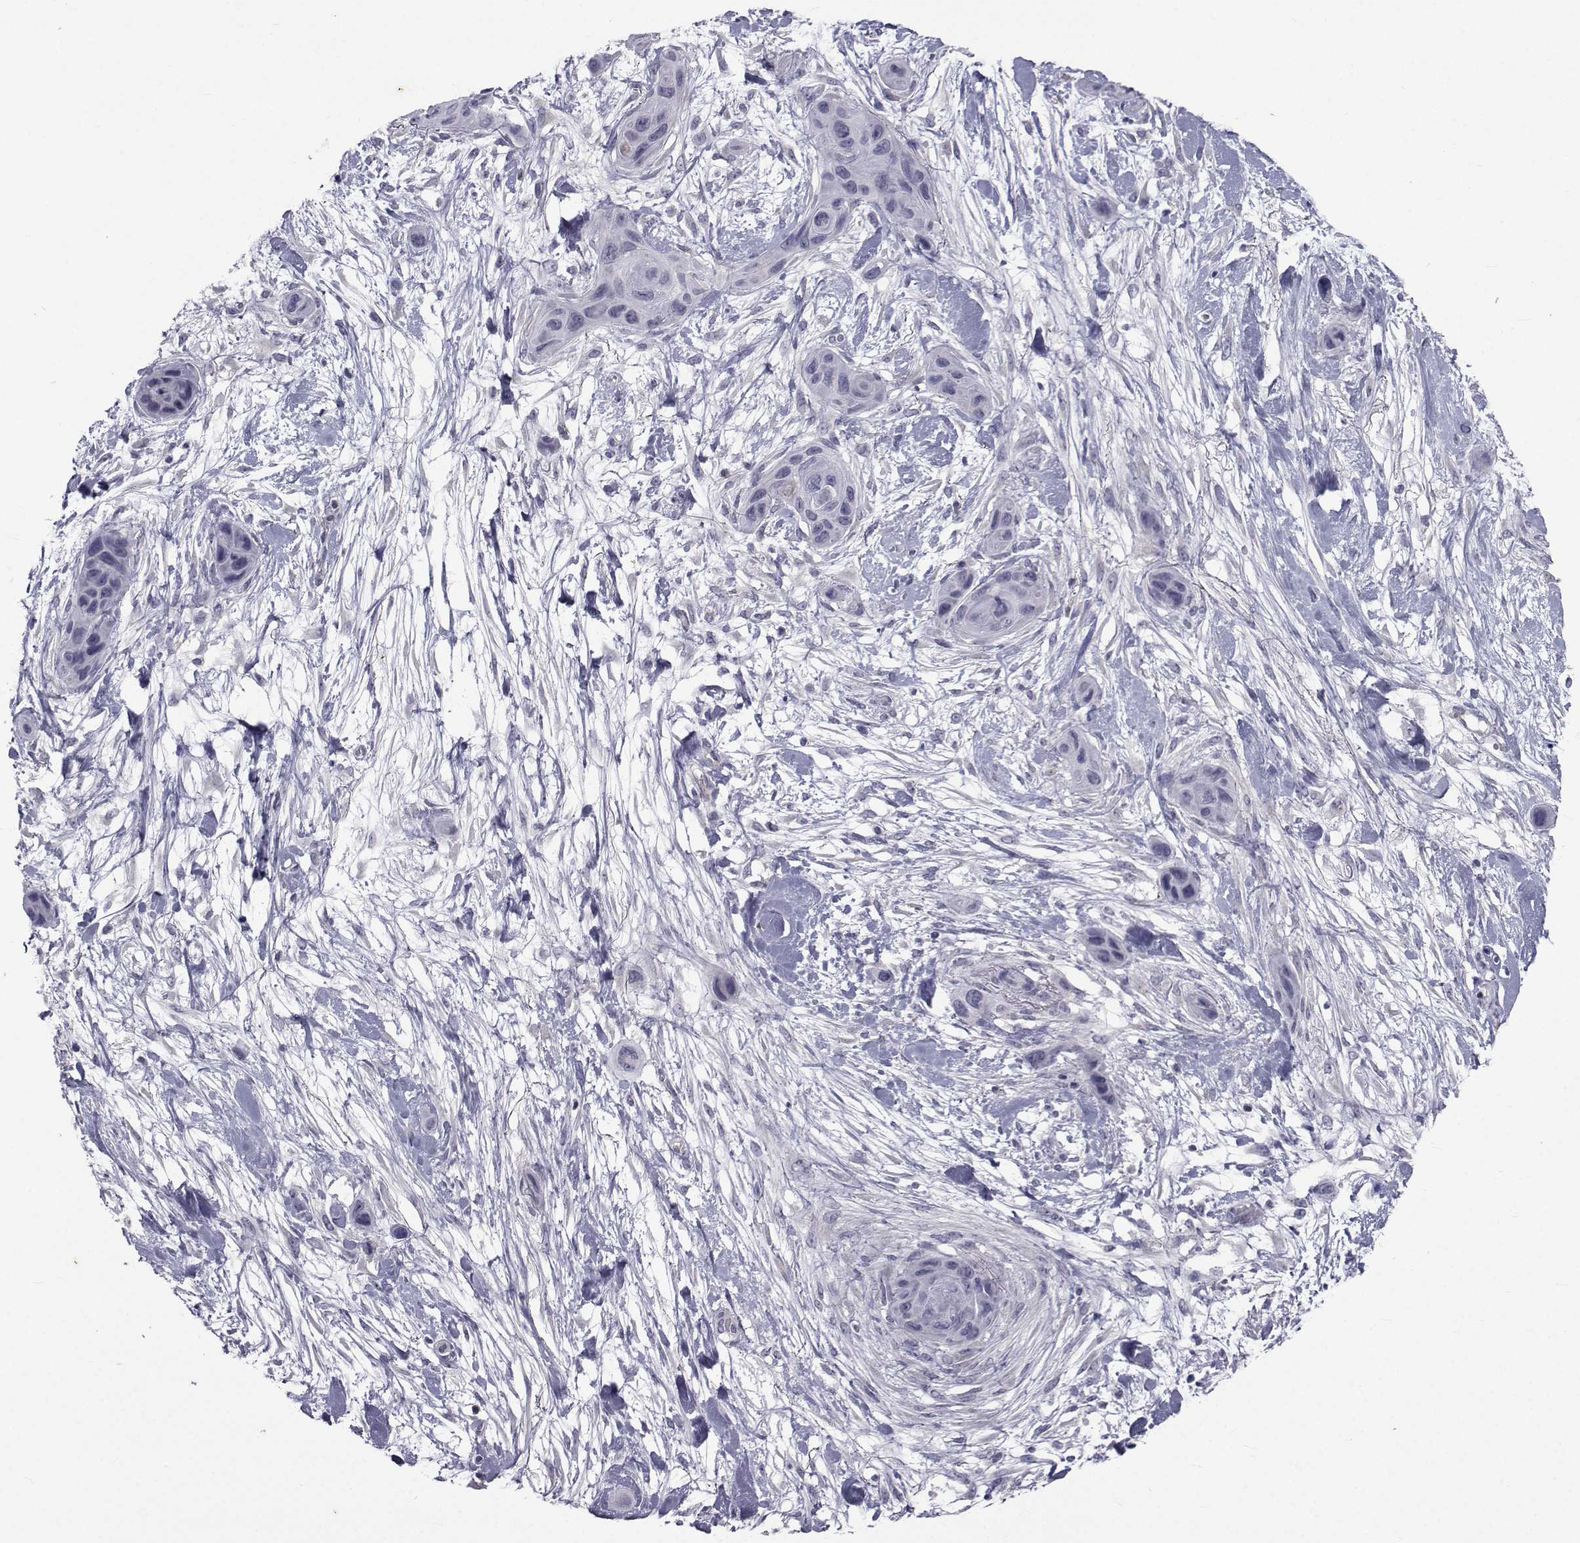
{"staining": {"intensity": "negative", "quantity": "none", "location": "none"}, "tissue": "skin cancer", "cell_type": "Tumor cells", "image_type": "cancer", "snomed": [{"axis": "morphology", "description": "Squamous cell carcinoma, NOS"}, {"axis": "topography", "description": "Skin"}], "caption": "High magnification brightfield microscopy of skin squamous cell carcinoma stained with DAB (brown) and counterstained with hematoxylin (blue): tumor cells show no significant expression.", "gene": "PAX2", "patient": {"sex": "male", "age": 79}}